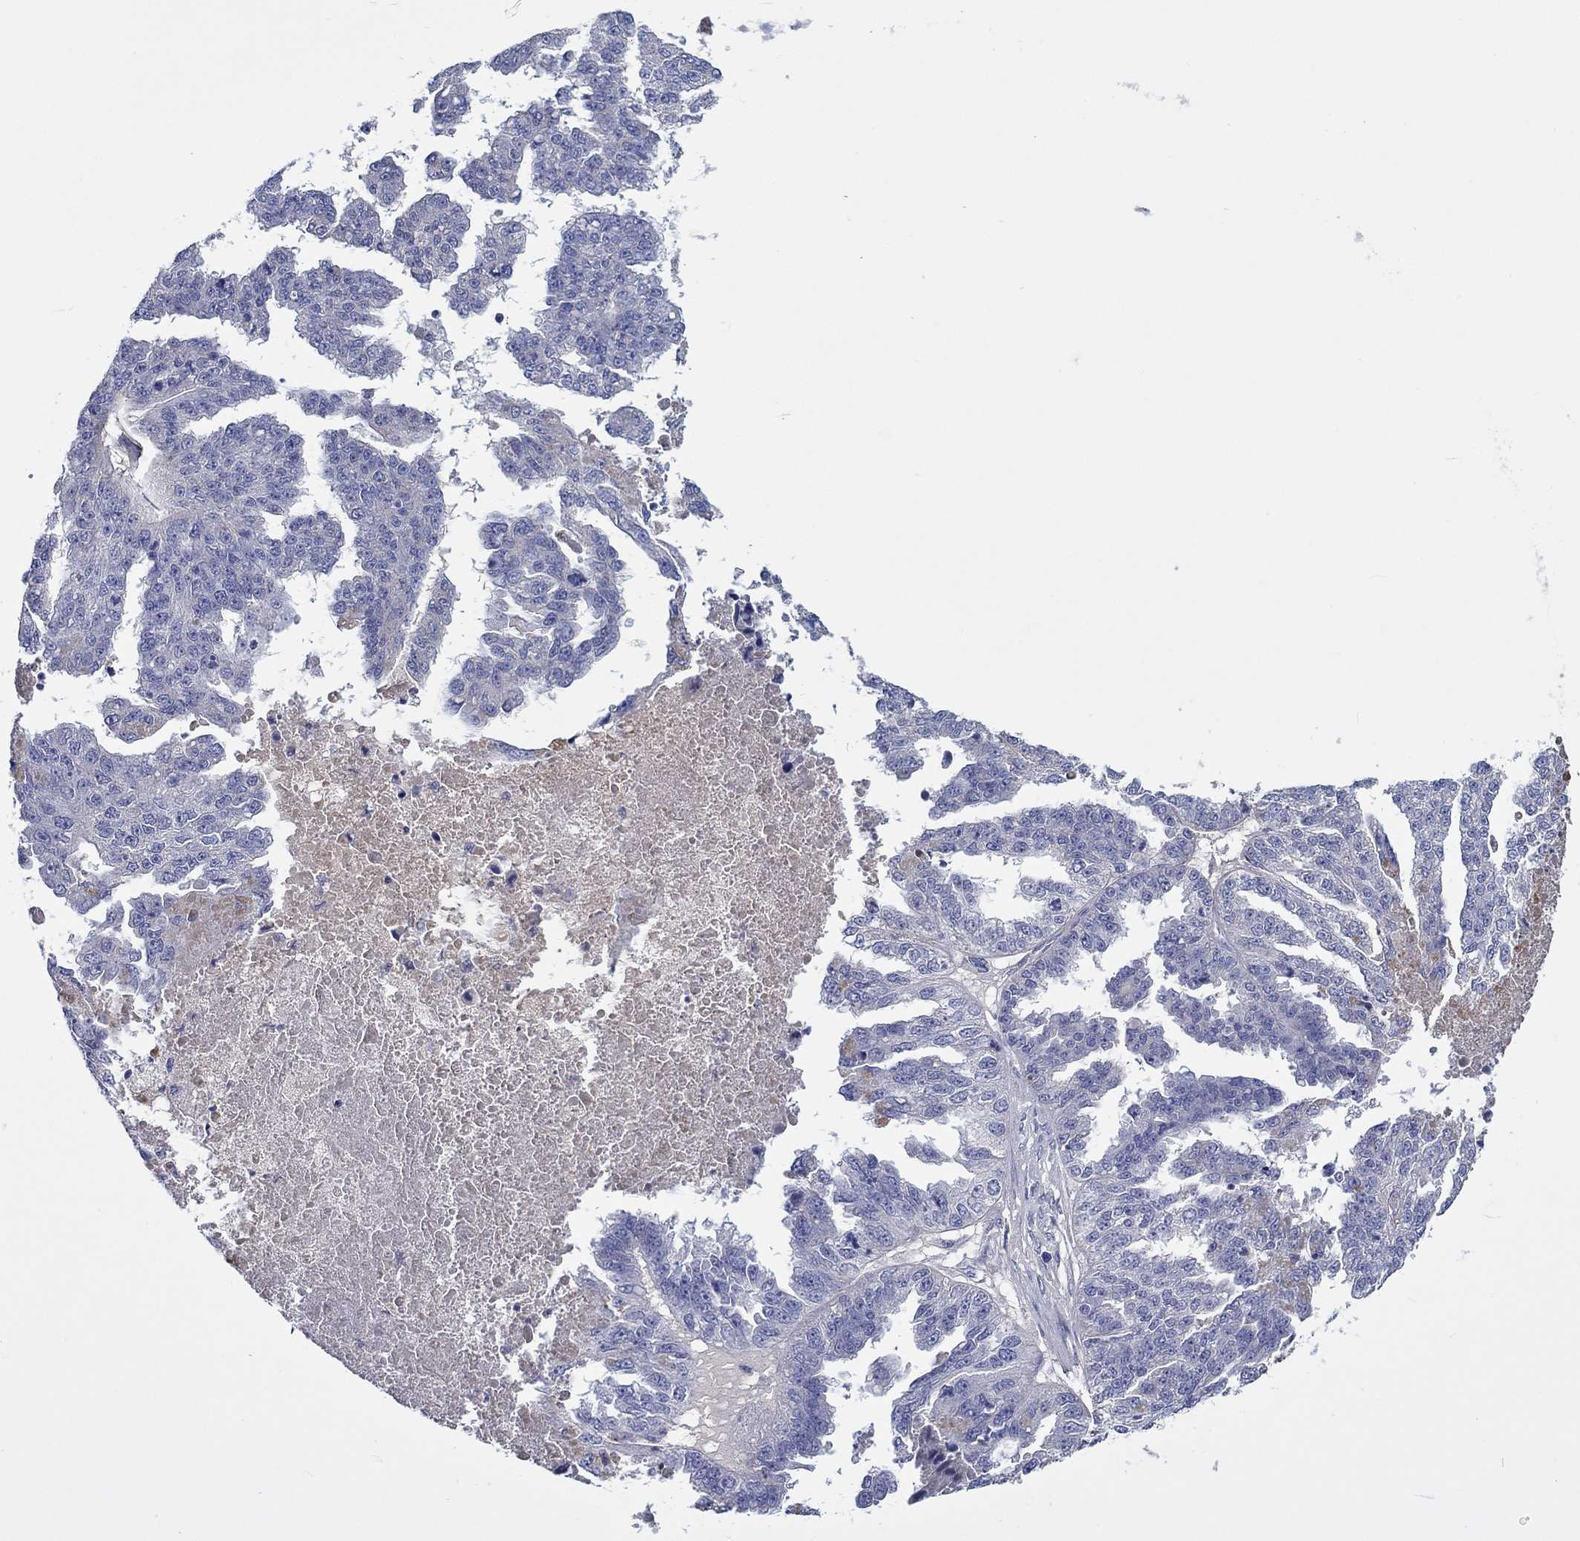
{"staining": {"intensity": "negative", "quantity": "none", "location": "none"}, "tissue": "ovarian cancer", "cell_type": "Tumor cells", "image_type": "cancer", "snomed": [{"axis": "morphology", "description": "Cystadenocarcinoma, serous, NOS"}, {"axis": "topography", "description": "Ovary"}], "caption": "A micrograph of human serous cystadenocarcinoma (ovarian) is negative for staining in tumor cells. (DAB immunohistochemistry with hematoxylin counter stain).", "gene": "TGFBI", "patient": {"sex": "female", "age": 58}}